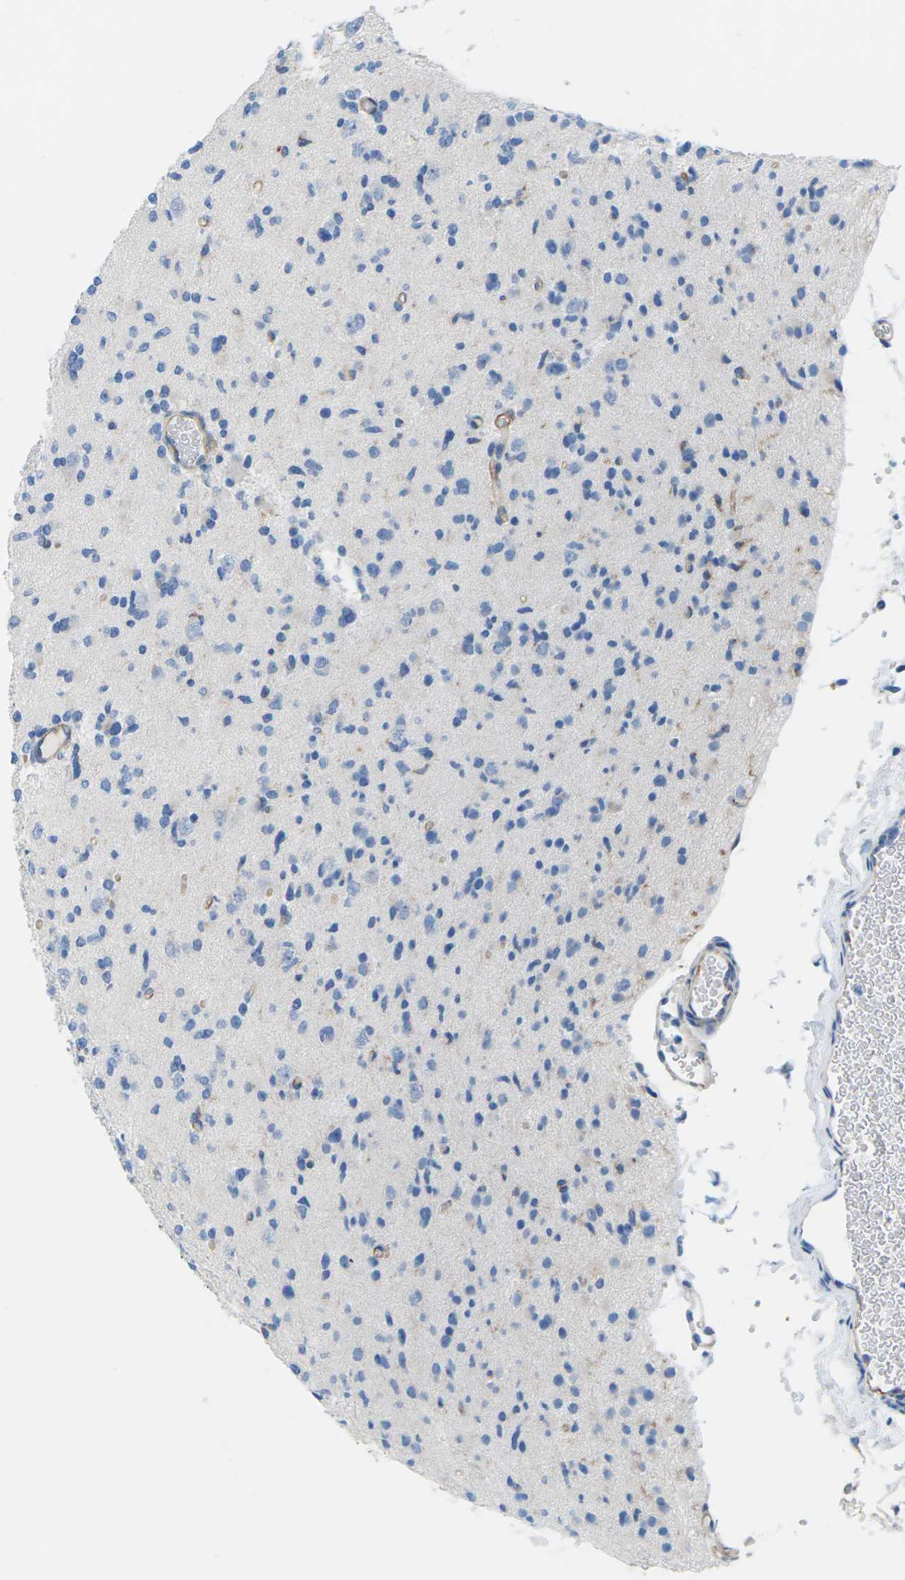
{"staining": {"intensity": "negative", "quantity": "none", "location": "none"}, "tissue": "glioma", "cell_type": "Tumor cells", "image_type": "cancer", "snomed": [{"axis": "morphology", "description": "Glioma, malignant, Low grade"}, {"axis": "topography", "description": "Brain"}], "caption": "Immunohistochemistry (IHC) of human malignant glioma (low-grade) shows no positivity in tumor cells. The staining was performed using DAB to visualize the protein expression in brown, while the nuclei were stained in blue with hematoxylin (Magnification: 20x).", "gene": "SYNGR2", "patient": {"sex": "female", "age": 22}}